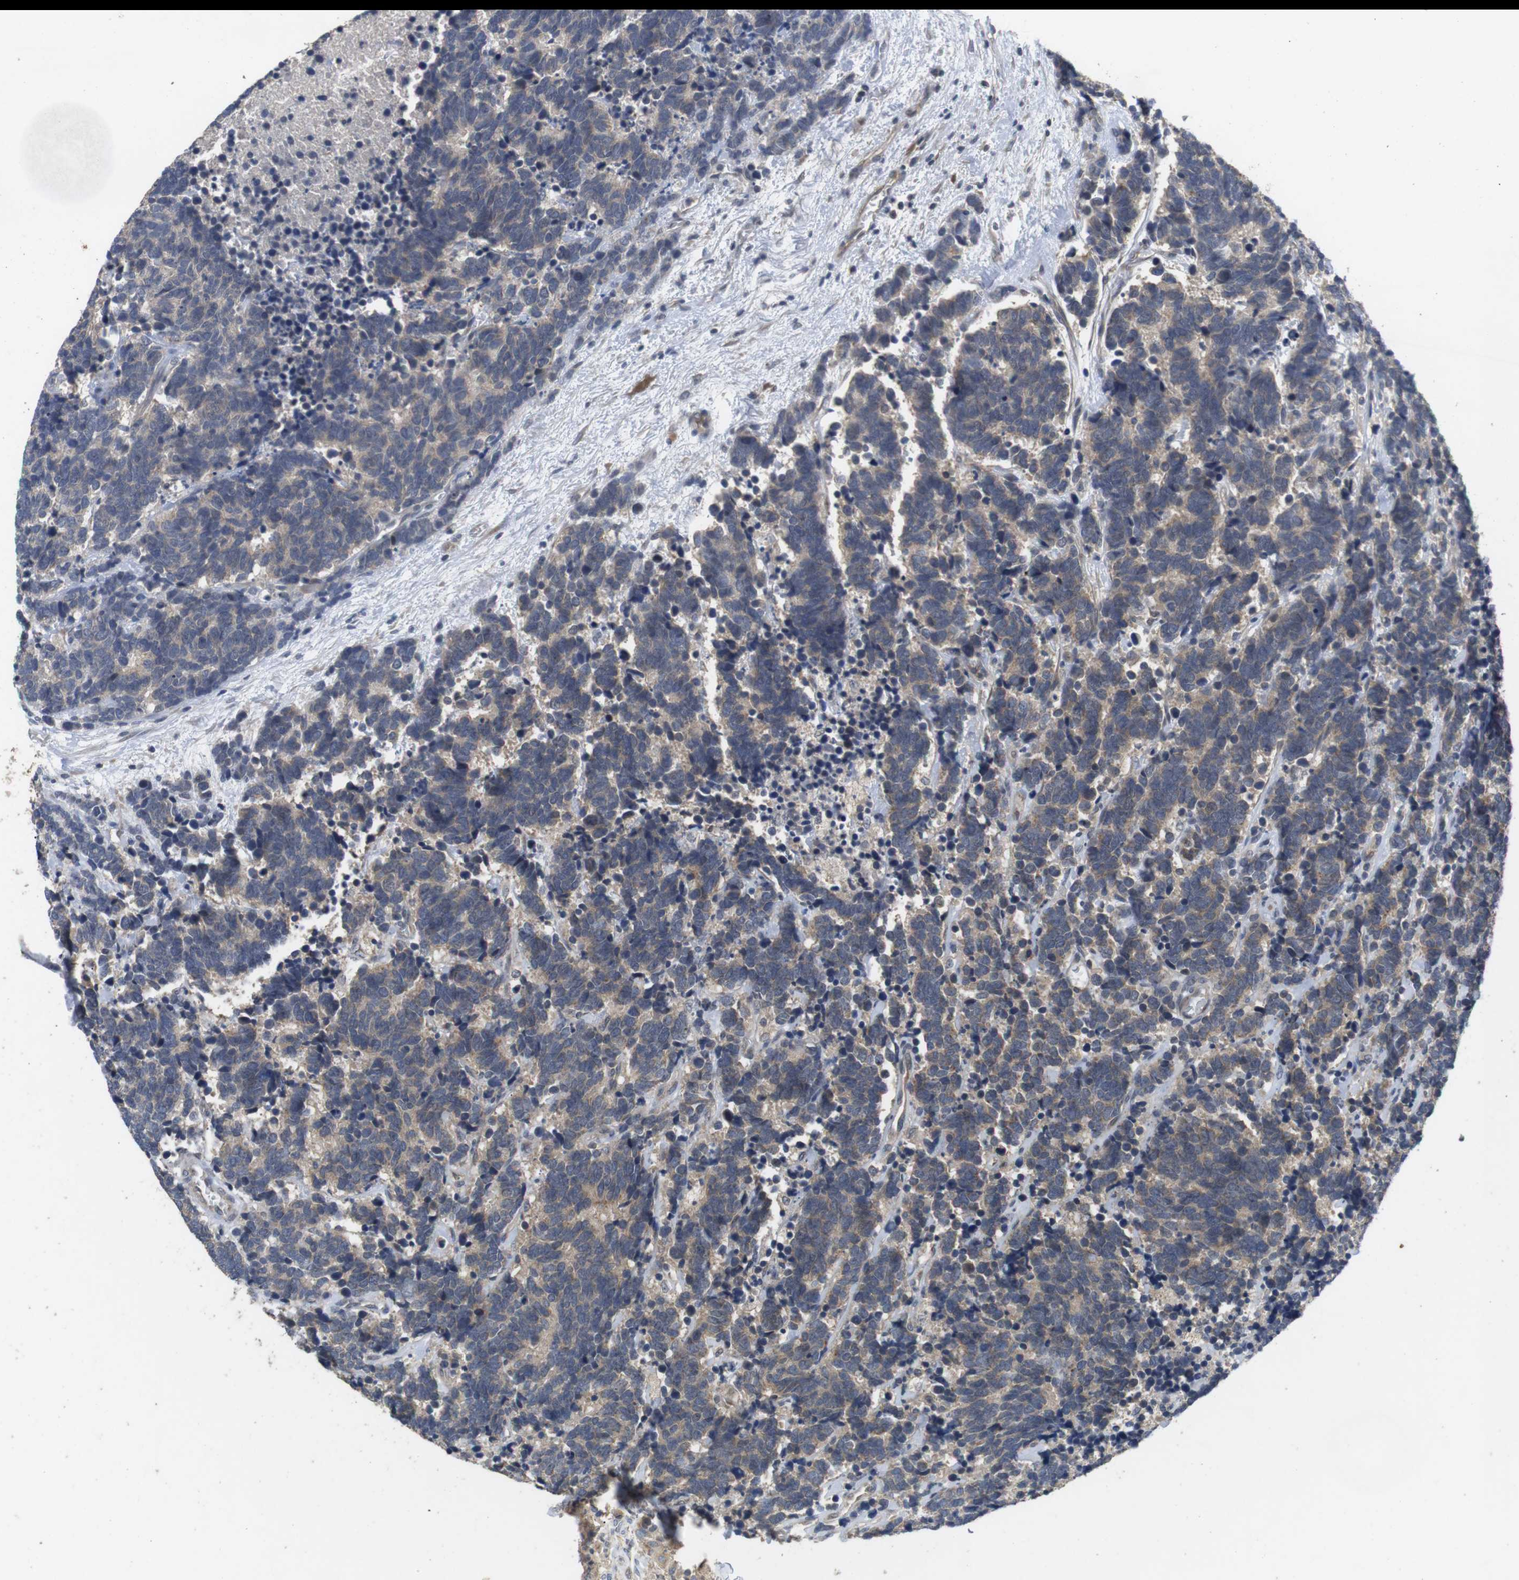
{"staining": {"intensity": "weak", "quantity": ">75%", "location": "cytoplasmic/membranous"}, "tissue": "carcinoid", "cell_type": "Tumor cells", "image_type": "cancer", "snomed": [{"axis": "morphology", "description": "Carcinoma, NOS"}, {"axis": "morphology", "description": "Carcinoid, malignant, NOS"}, {"axis": "topography", "description": "Urinary bladder"}], "caption": "Immunohistochemistry photomicrograph of human carcinoid (malignant) stained for a protein (brown), which displays low levels of weak cytoplasmic/membranous positivity in about >75% of tumor cells.", "gene": "ADGRL3", "patient": {"sex": "male", "age": 57}}